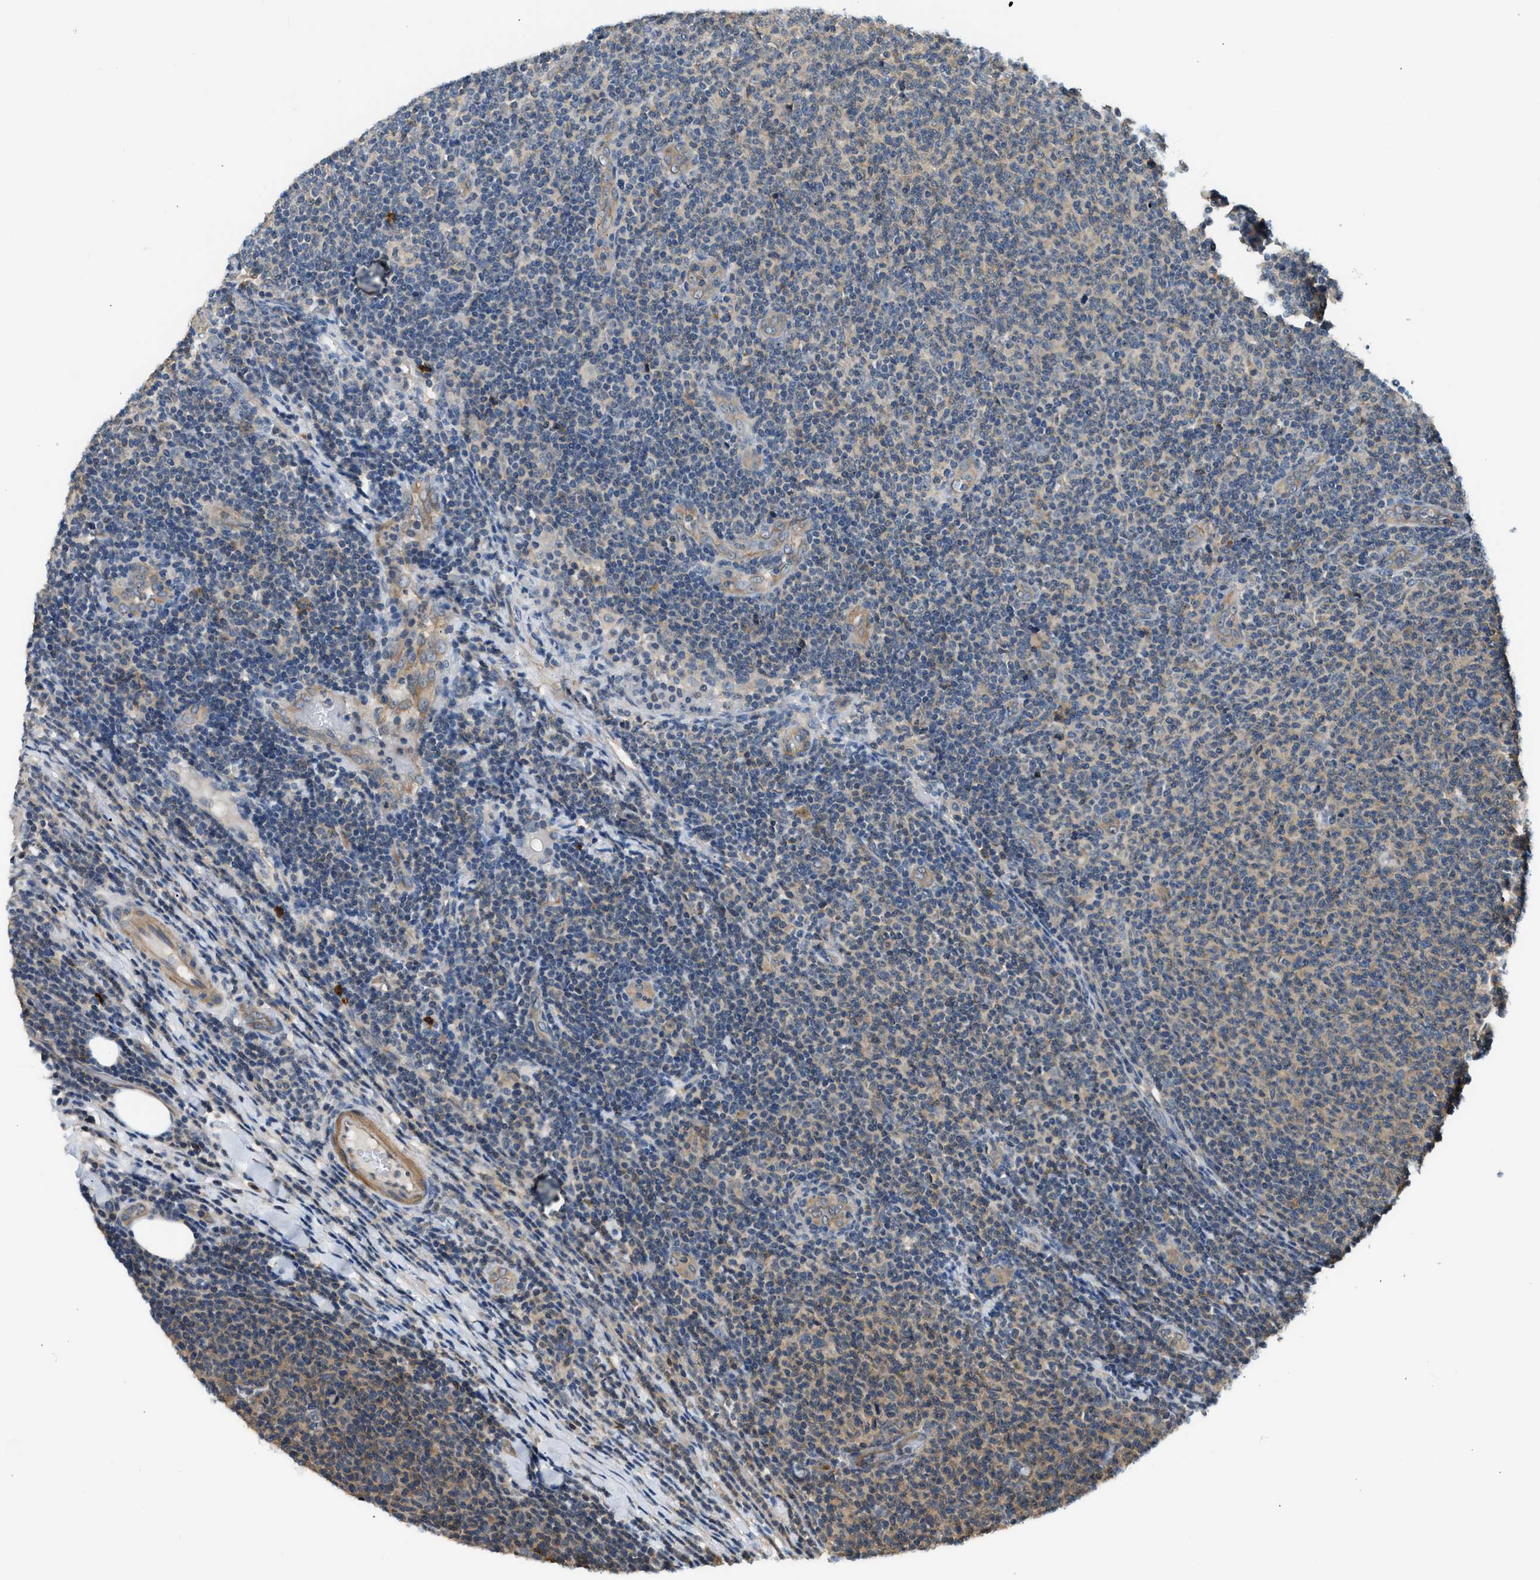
{"staining": {"intensity": "weak", "quantity": "<25%", "location": "cytoplasmic/membranous"}, "tissue": "lymphoma", "cell_type": "Tumor cells", "image_type": "cancer", "snomed": [{"axis": "morphology", "description": "Malignant lymphoma, non-Hodgkin's type, Low grade"}, {"axis": "topography", "description": "Lymph node"}], "caption": "An image of lymphoma stained for a protein shows no brown staining in tumor cells.", "gene": "CBLB", "patient": {"sex": "male", "age": 66}}